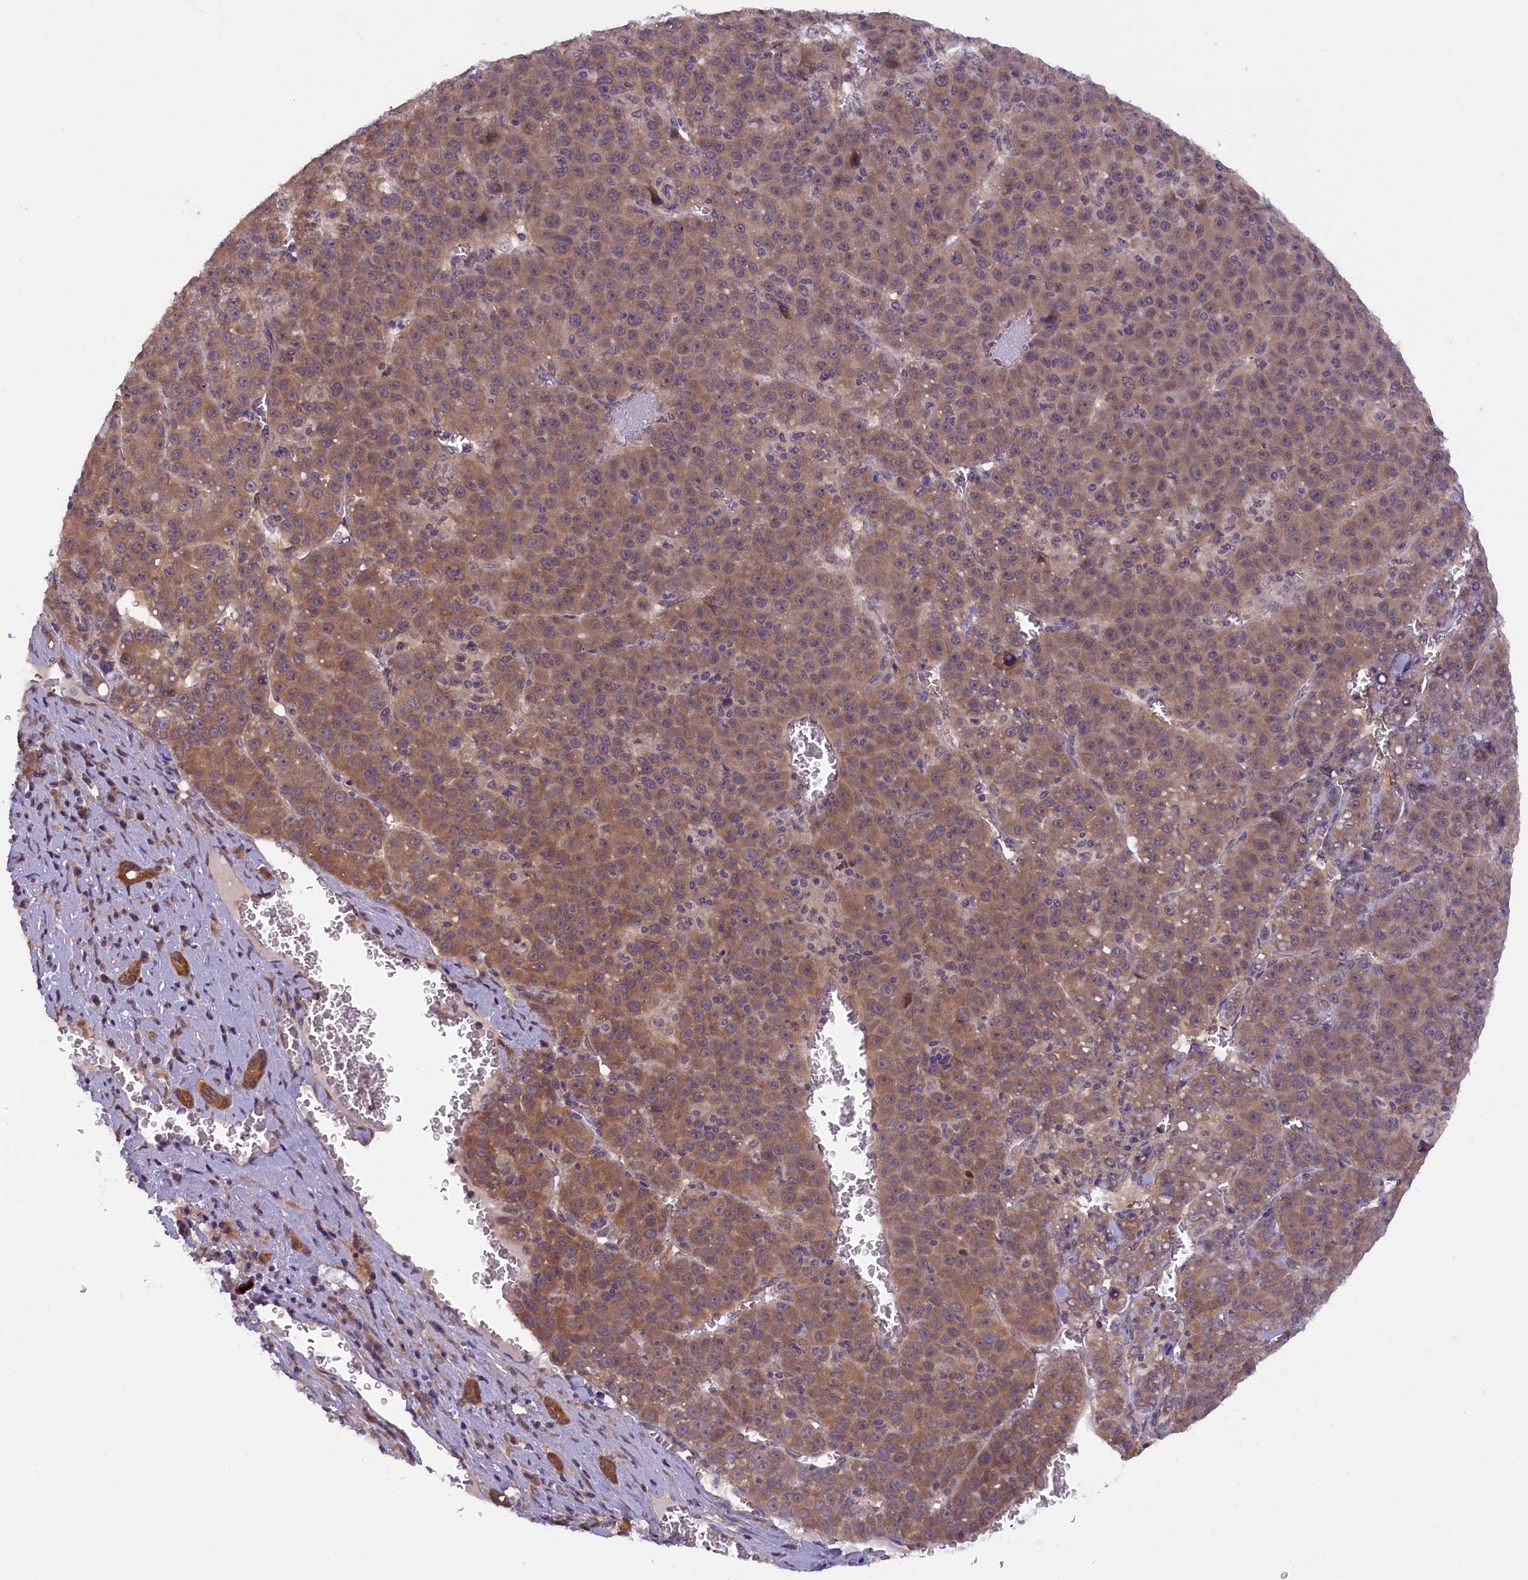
{"staining": {"intensity": "moderate", "quantity": ">75%", "location": "cytoplasmic/membranous"}, "tissue": "liver cancer", "cell_type": "Tumor cells", "image_type": "cancer", "snomed": [{"axis": "morphology", "description": "Carcinoma, Hepatocellular, NOS"}, {"axis": "topography", "description": "Liver"}], "caption": "Tumor cells reveal medium levels of moderate cytoplasmic/membranous expression in approximately >75% of cells in liver hepatocellular carcinoma. (Brightfield microscopy of DAB IHC at high magnification).", "gene": "CCDC9B", "patient": {"sex": "female", "age": 53}}